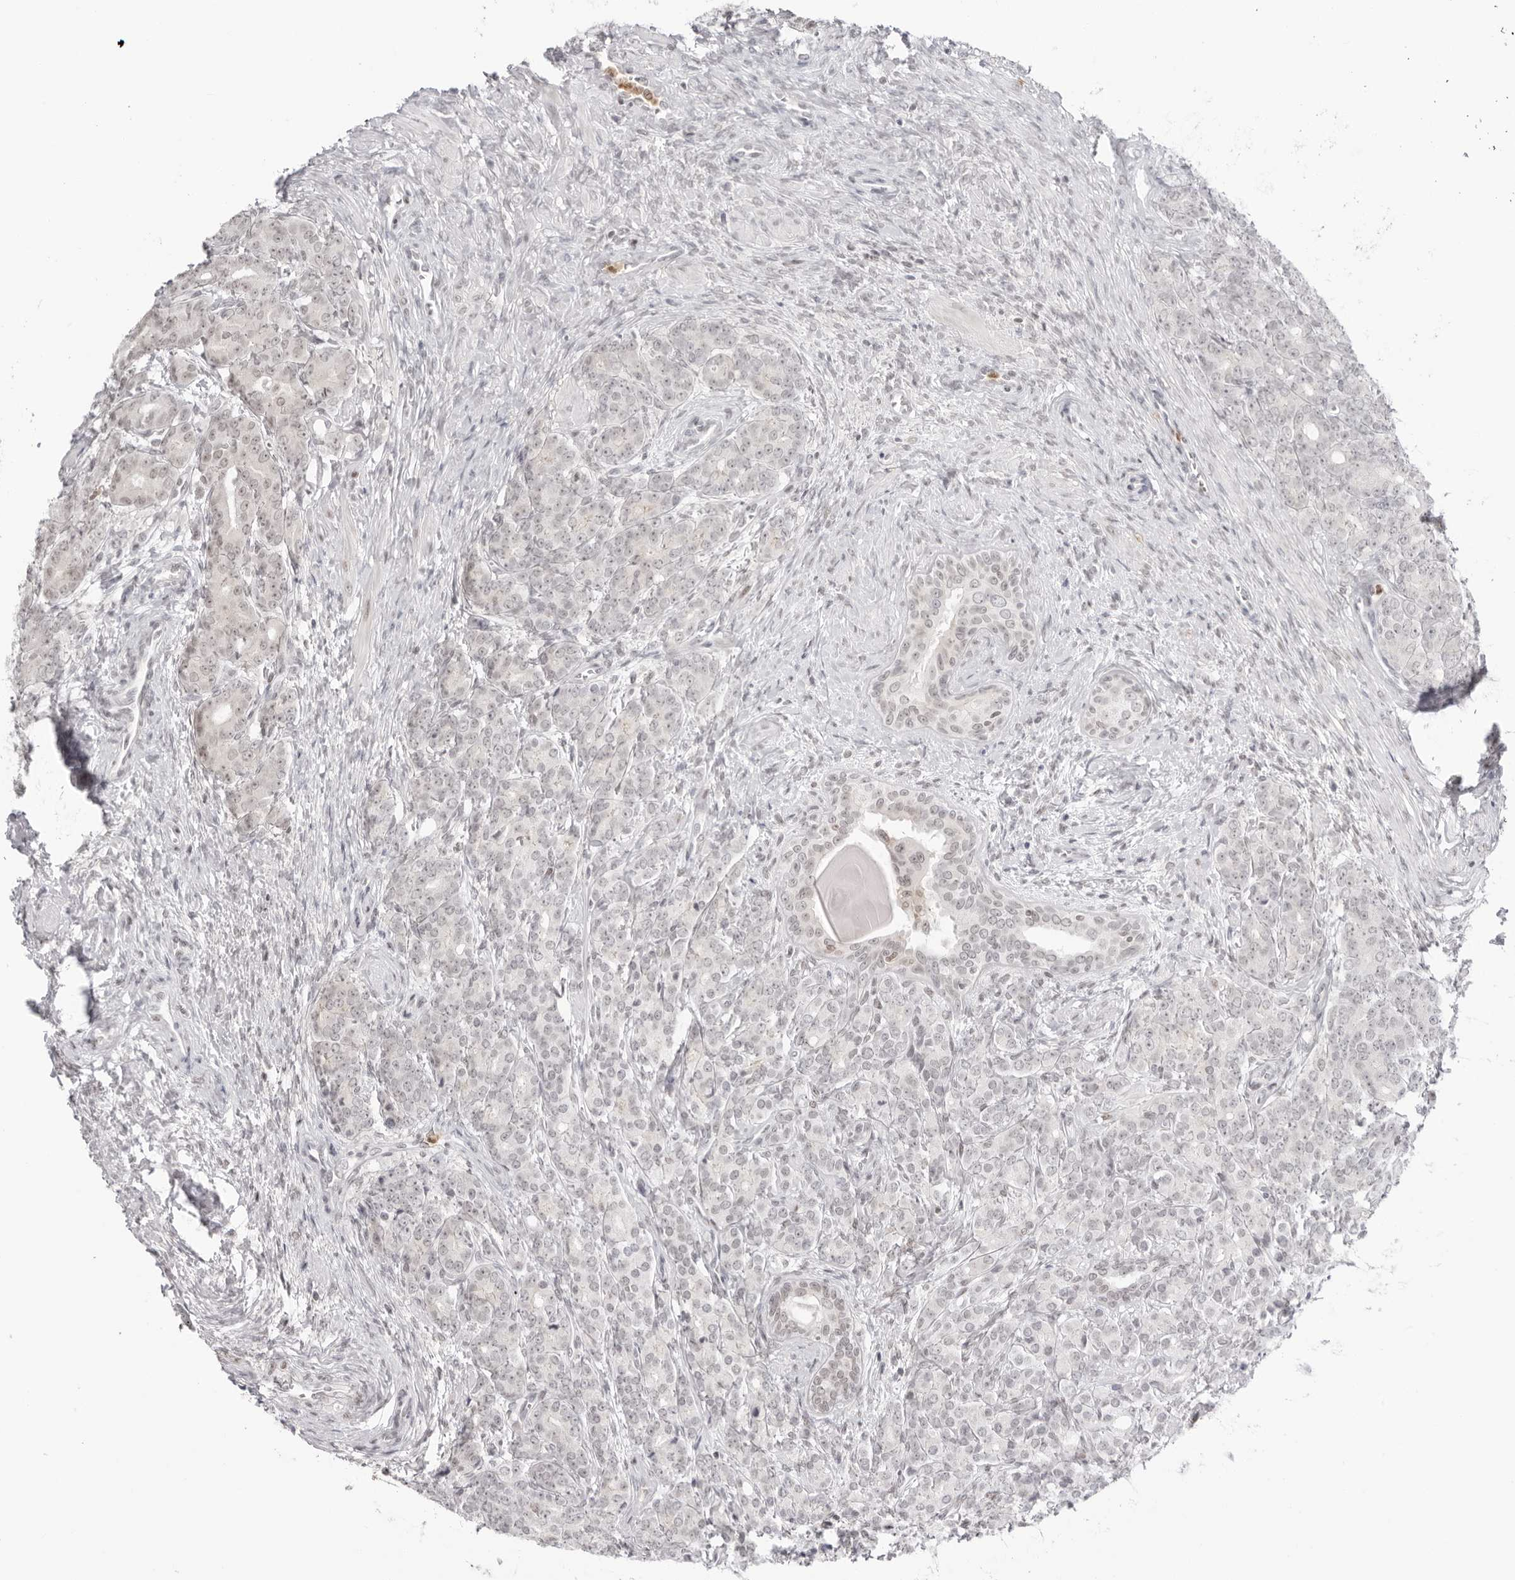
{"staining": {"intensity": "weak", "quantity": "25%-75%", "location": "nuclear"}, "tissue": "prostate cancer", "cell_type": "Tumor cells", "image_type": "cancer", "snomed": [{"axis": "morphology", "description": "Adenocarcinoma, High grade"}, {"axis": "topography", "description": "Prostate"}], "caption": "Immunohistochemistry micrograph of neoplastic tissue: high-grade adenocarcinoma (prostate) stained using immunohistochemistry (IHC) exhibits low levels of weak protein expression localized specifically in the nuclear of tumor cells, appearing as a nuclear brown color.", "gene": "RNF146", "patient": {"sex": "male", "age": 62}}